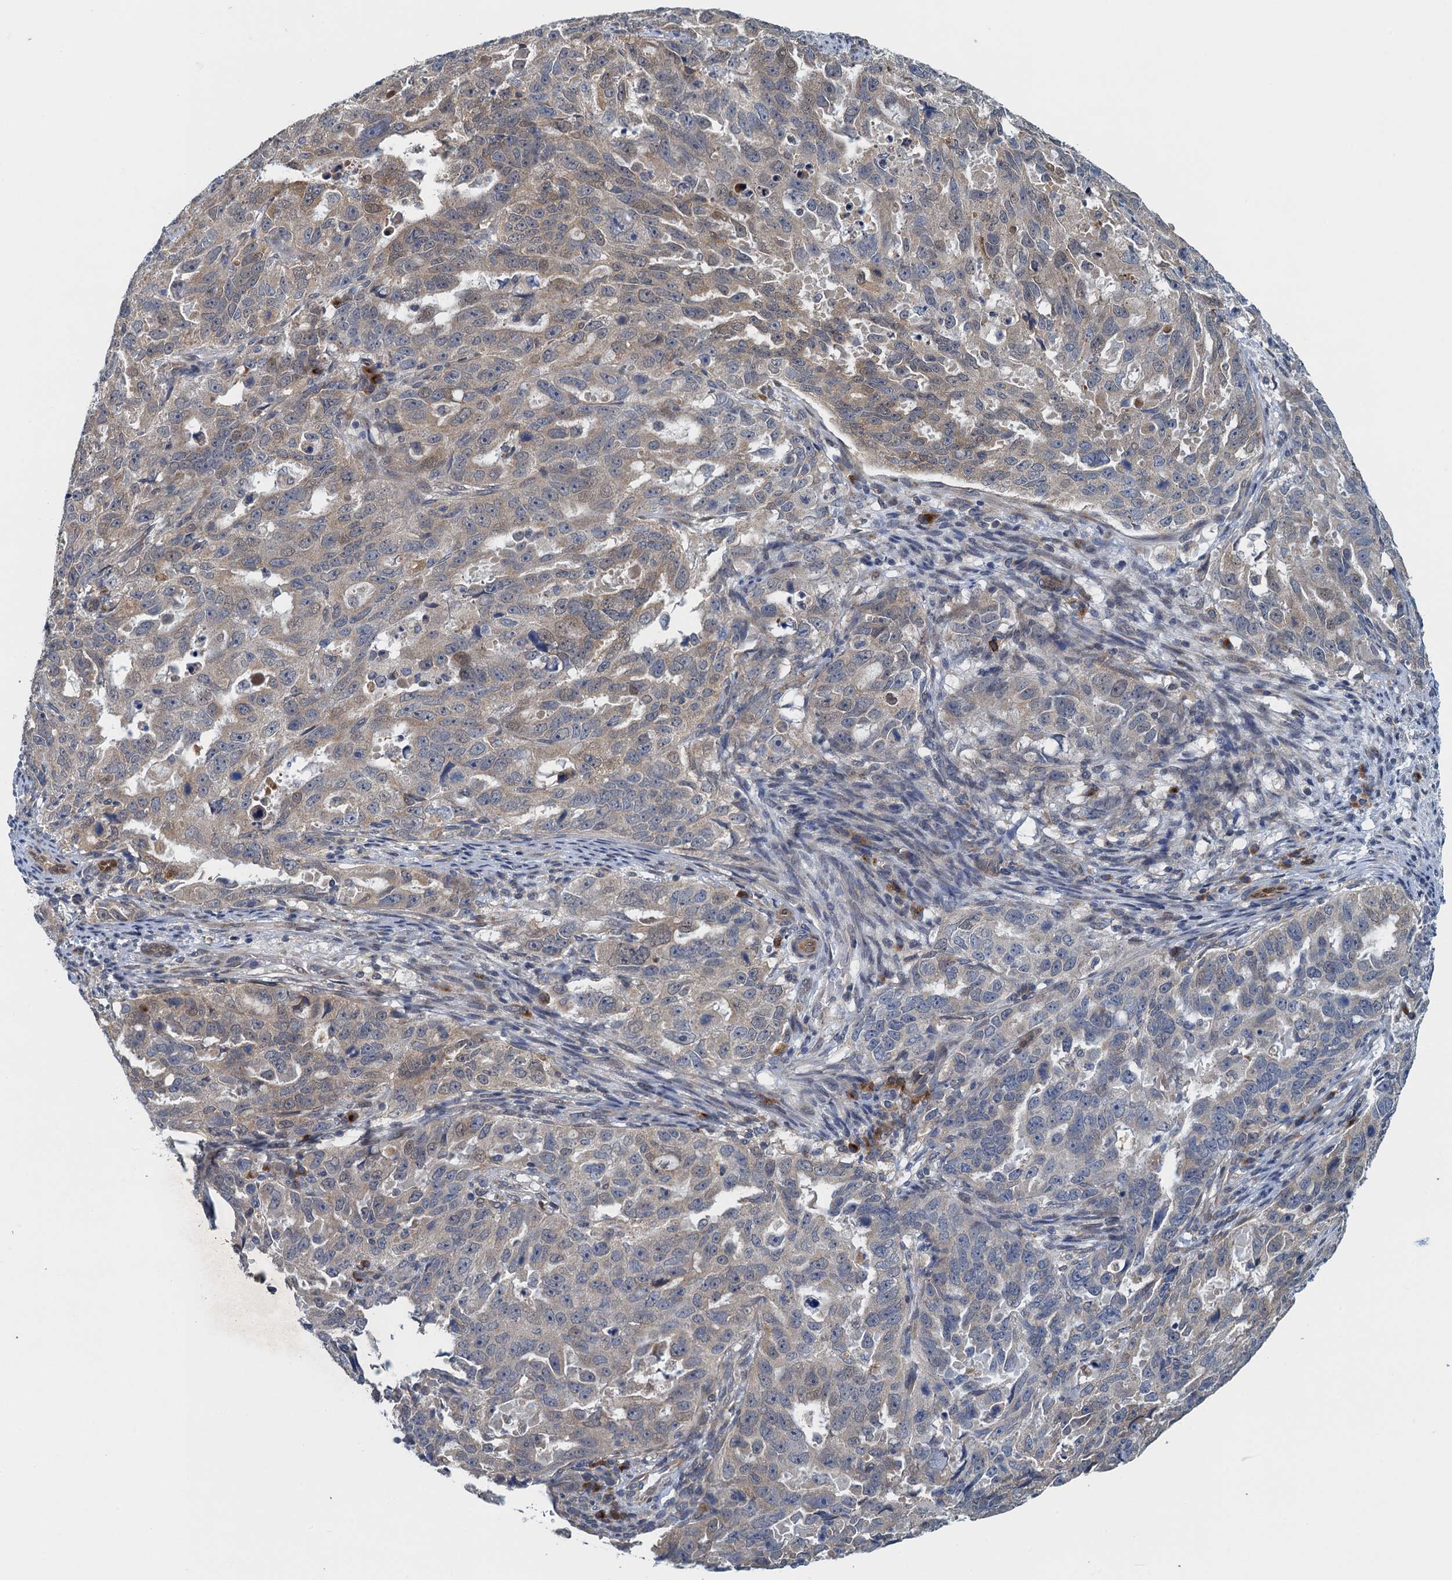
{"staining": {"intensity": "weak", "quantity": "<25%", "location": "cytoplasmic/membranous"}, "tissue": "endometrial cancer", "cell_type": "Tumor cells", "image_type": "cancer", "snomed": [{"axis": "morphology", "description": "Adenocarcinoma, NOS"}, {"axis": "topography", "description": "Endometrium"}], "caption": "DAB (3,3'-diaminobenzidine) immunohistochemical staining of human endometrial adenocarcinoma demonstrates no significant positivity in tumor cells.", "gene": "ALG2", "patient": {"sex": "female", "age": 65}}